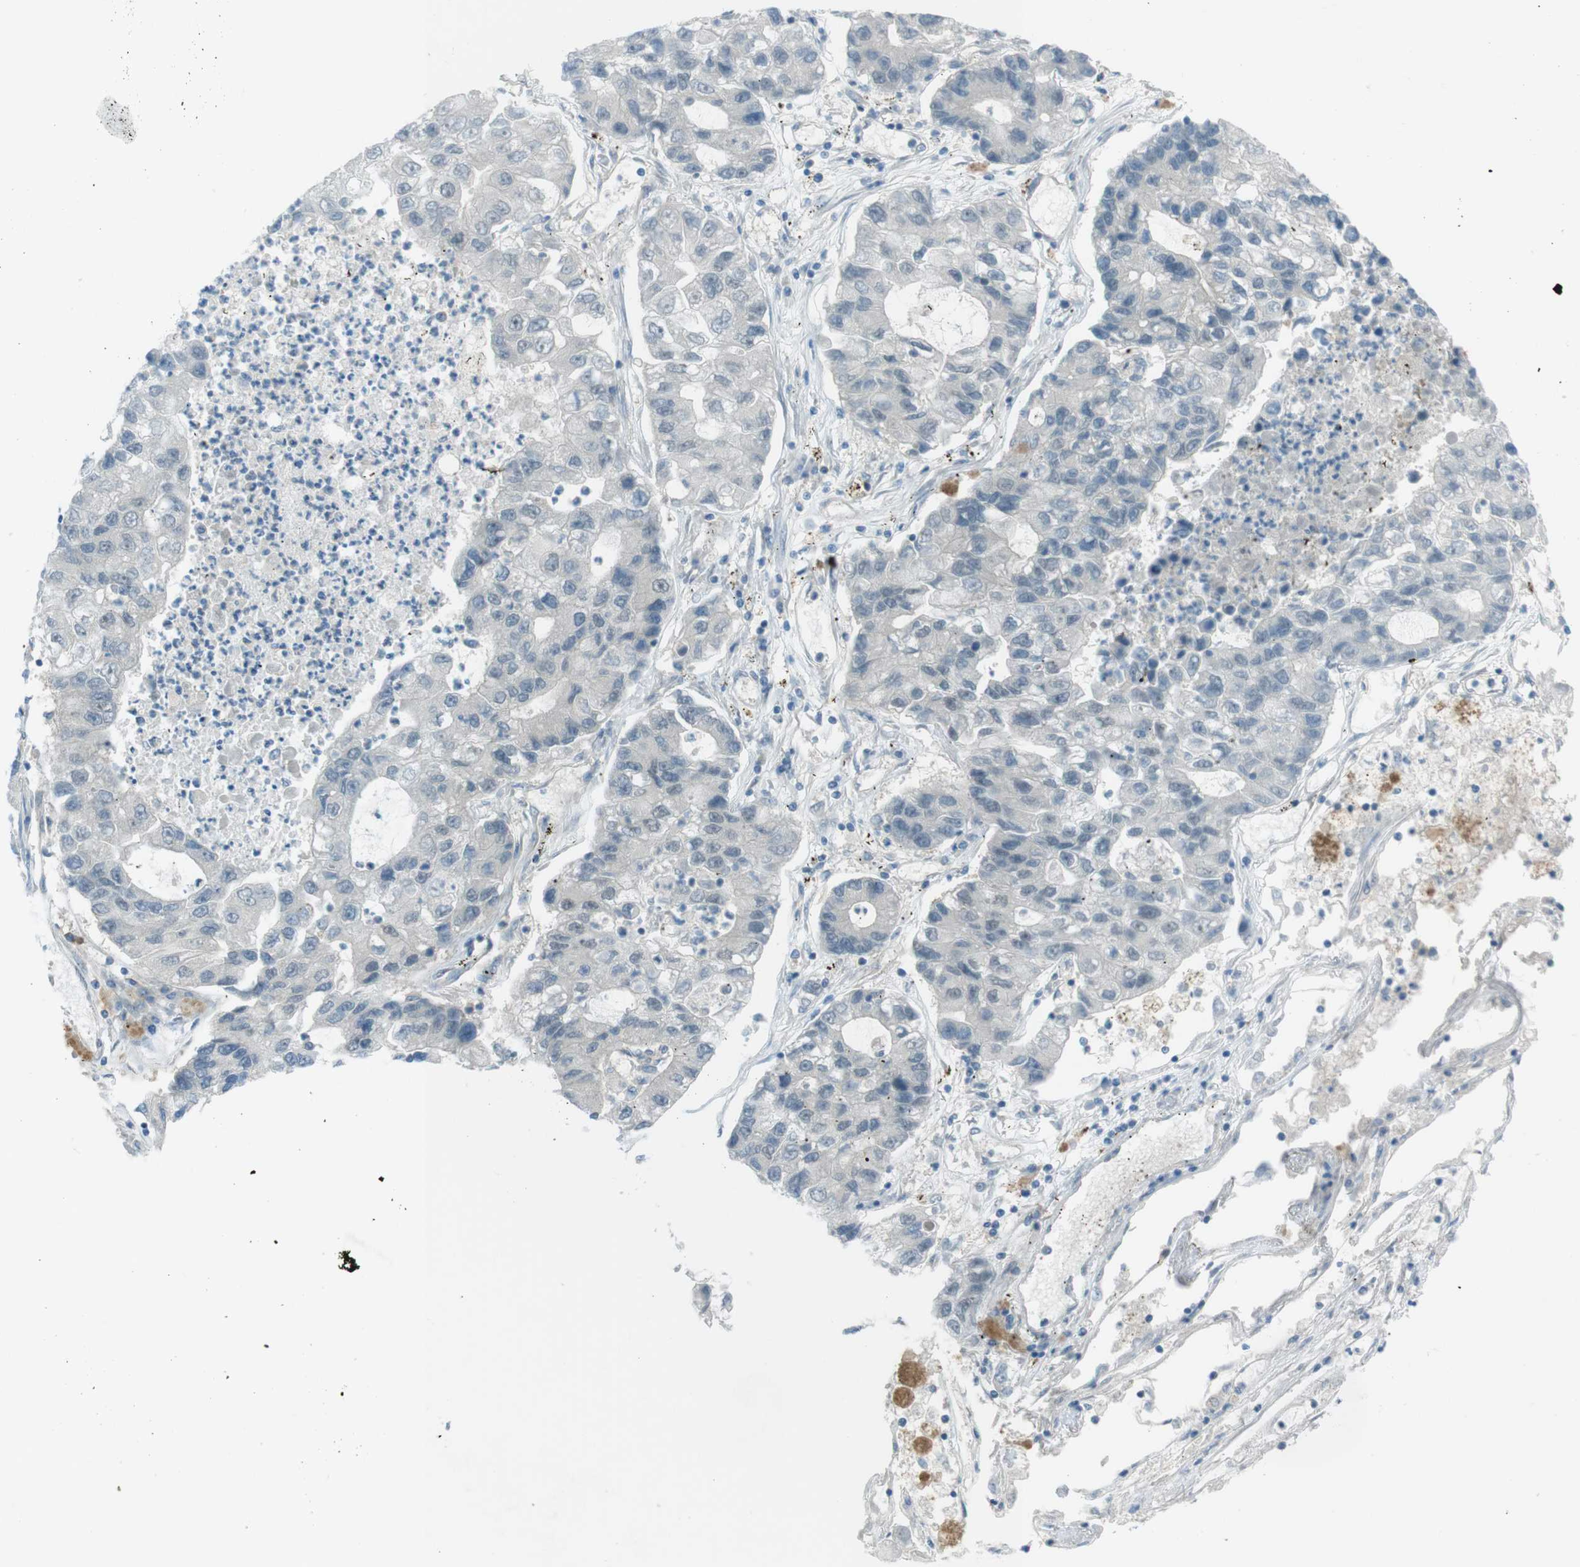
{"staining": {"intensity": "negative", "quantity": "none", "location": "none"}, "tissue": "lung cancer", "cell_type": "Tumor cells", "image_type": "cancer", "snomed": [{"axis": "morphology", "description": "Adenocarcinoma, NOS"}, {"axis": "topography", "description": "Lung"}], "caption": "IHC image of neoplastic tissue: adenocarcinoma (lung) stained with DAB displays no significant protein positivity in tumor cells.", "gene": "ZDHHC20", "patient": {"sex": "female", "age": 51}}